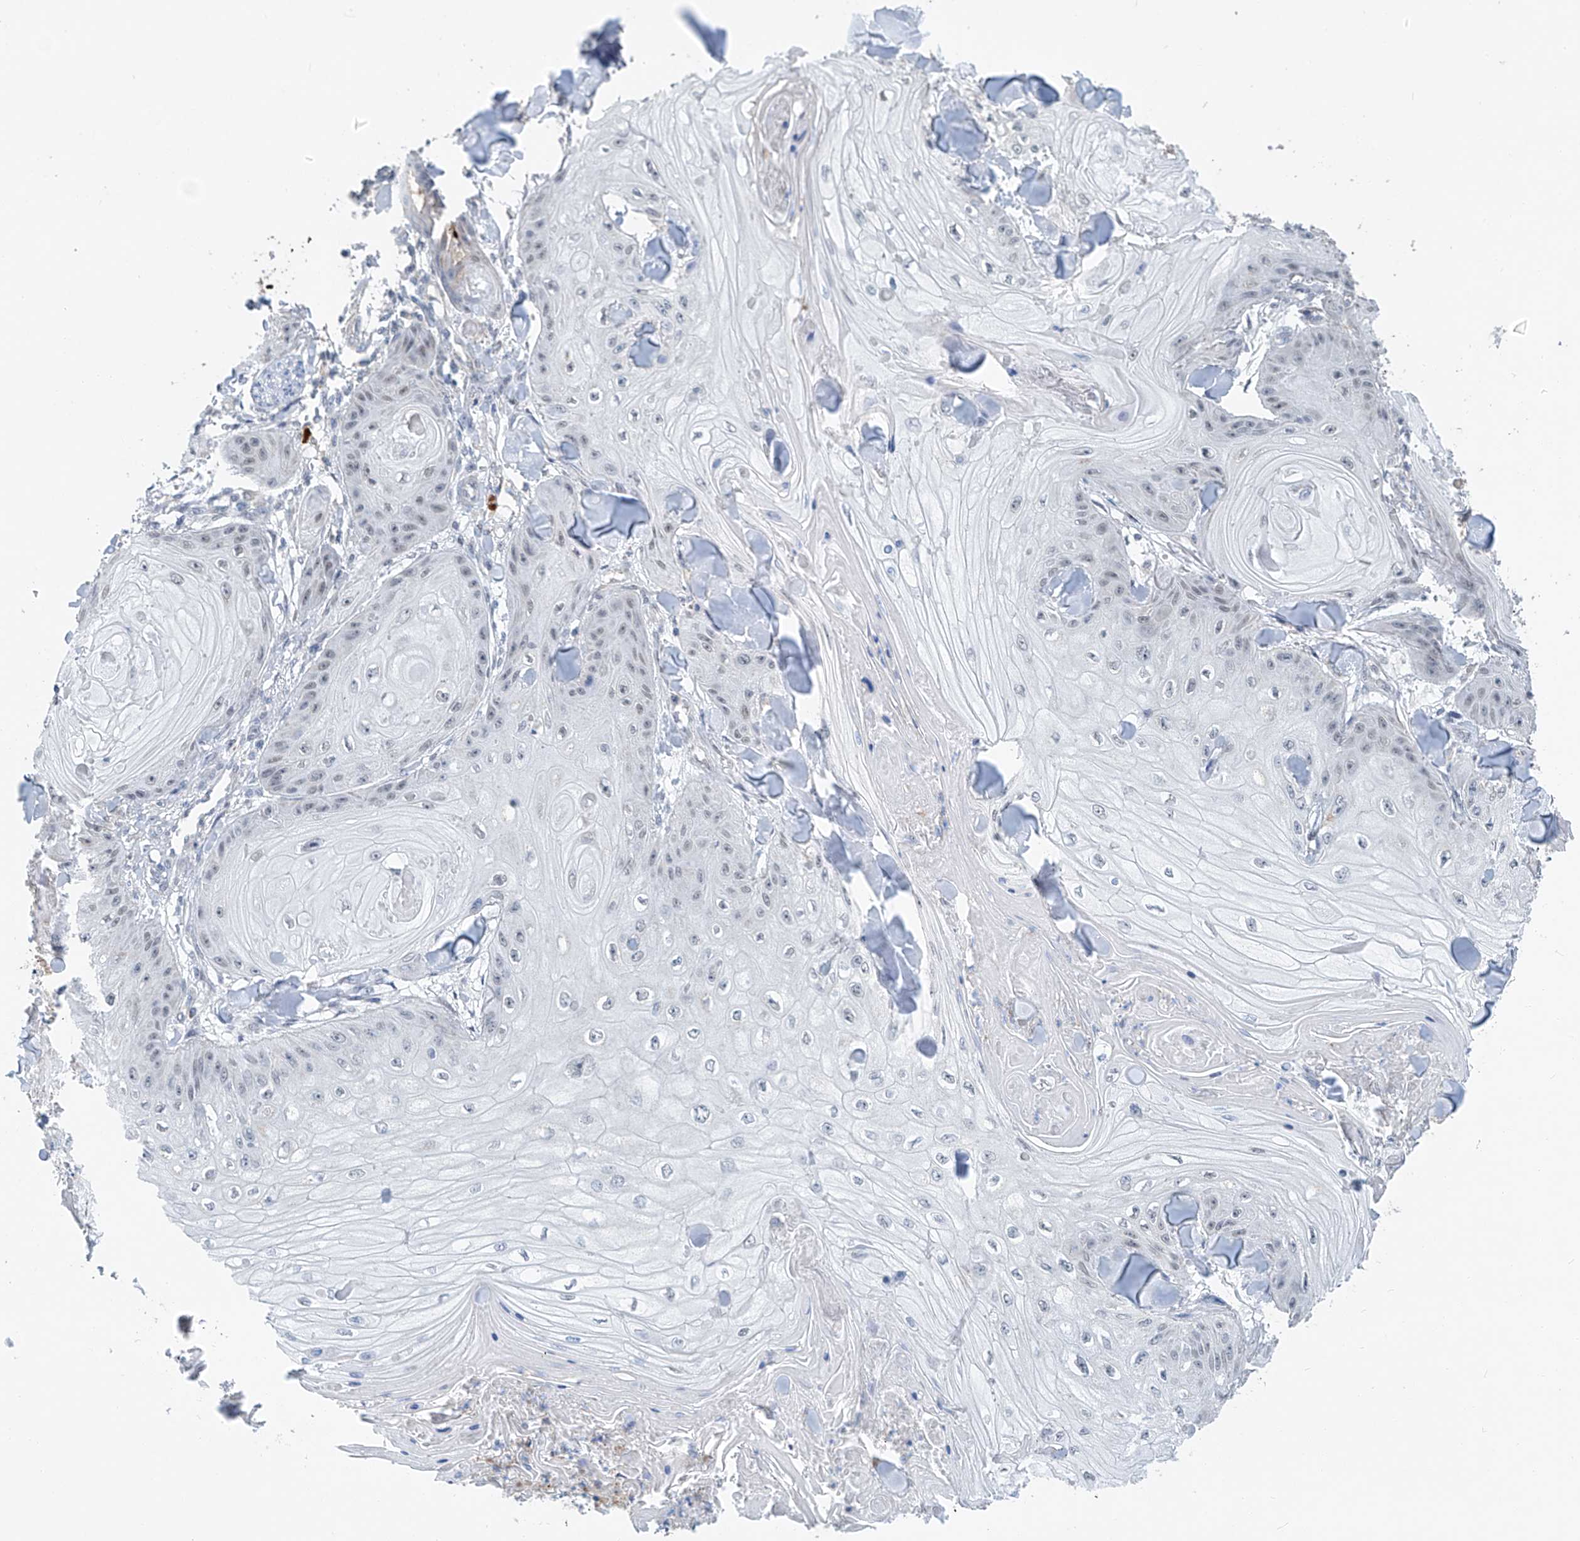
{"staining": {"intensity": "negative", "quantity": "none", "location": "none"}, "tissue": "skin cancer", "cell_type": "Tumor cells", "image_type": "cancer", "snomed": [{"axis": "morphology", "description": "Squamous cell carcinoma, NOS"}, {"axis": "topography", "description": "Skin"}], "caption": "Immunohistochemical staining of human skin cancer (squamous cell carcinoma) displays no significant staining in tumor cells.", "gene": "KLF15", "patient": {"sex": "male", "age": 74}}